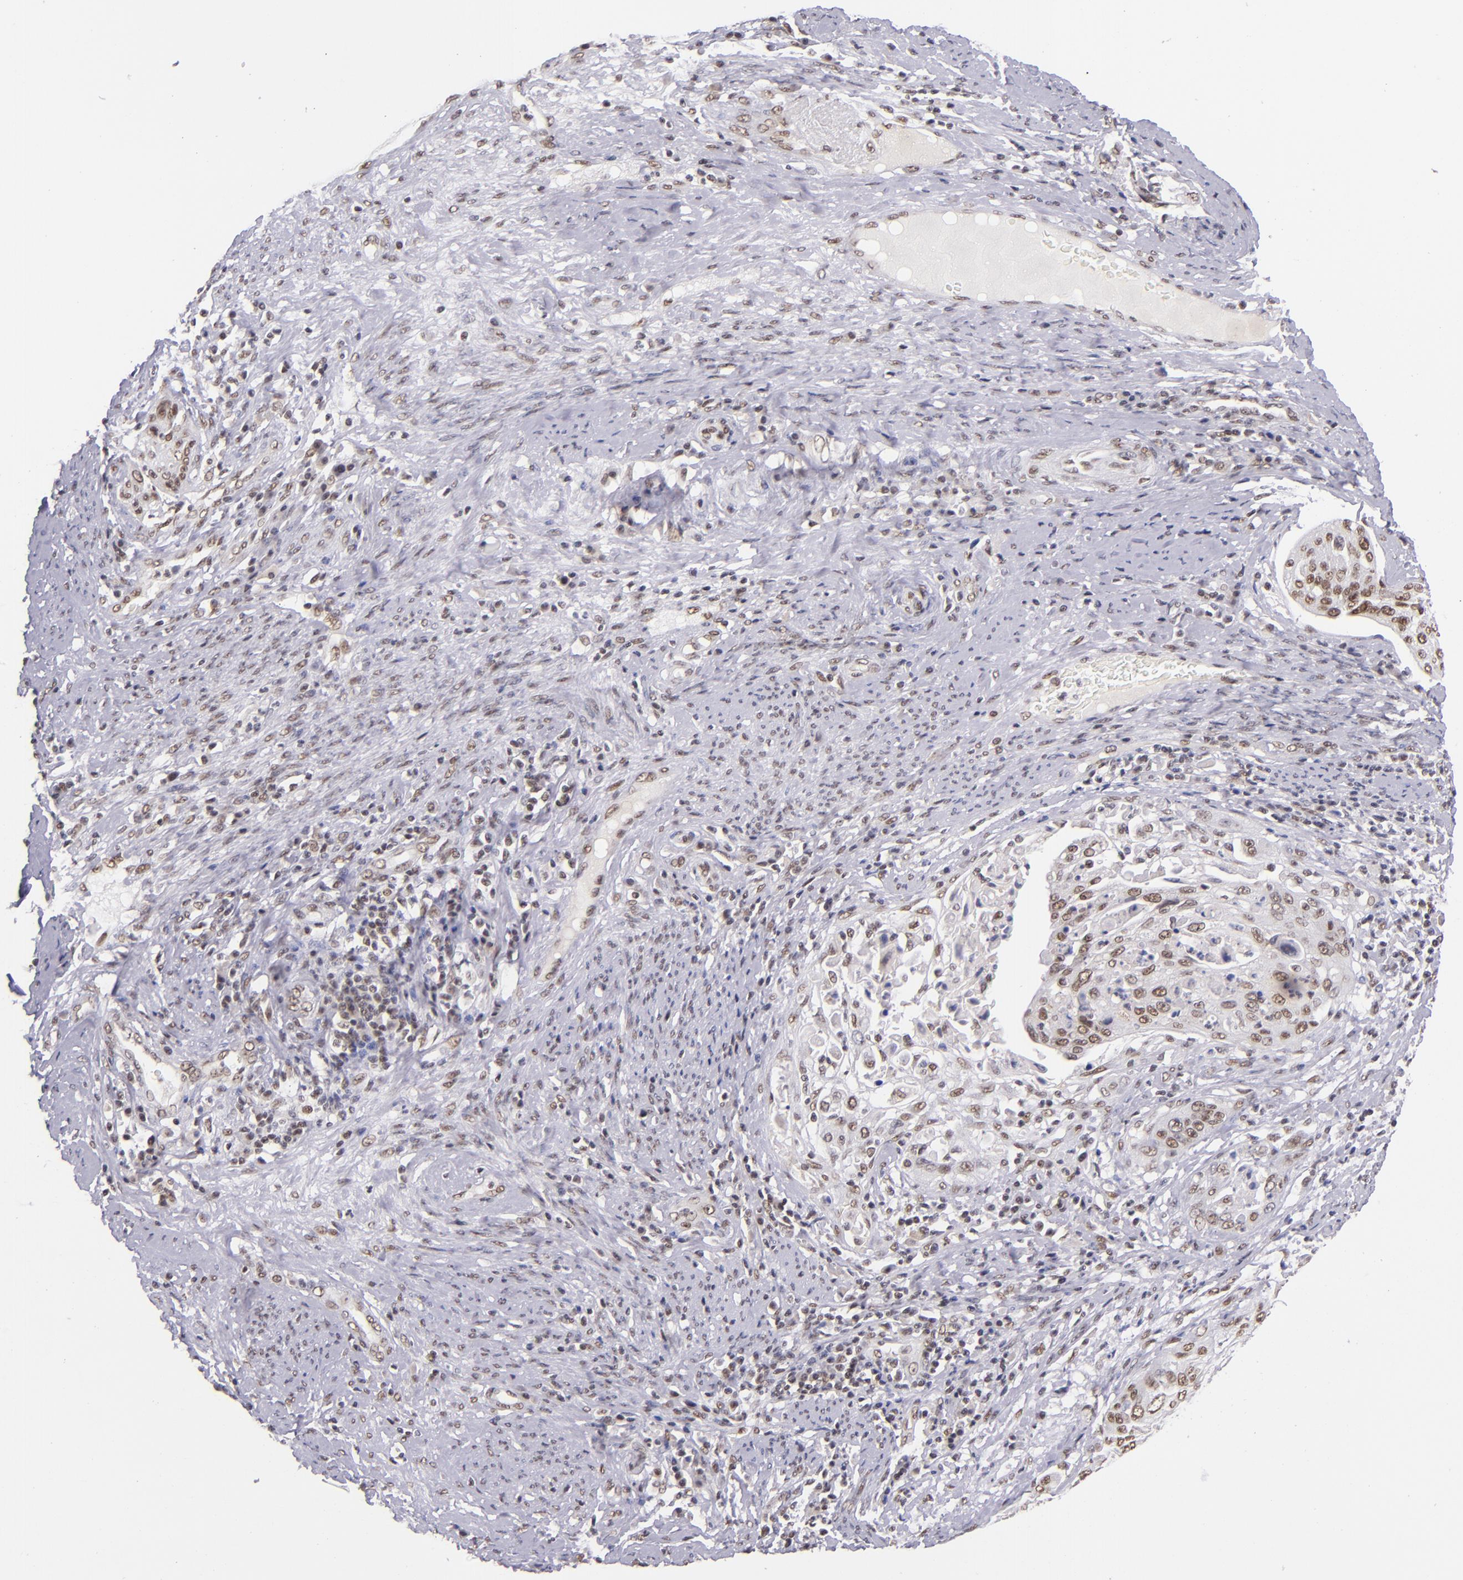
{"staining": {"intensity": "weak", "quantity": ">75%", "location": "nuclear"}, "tissue": "cervical cancer", "cell_type": "Tumor cells", "image_type": "cancer", "snomed": [{"axis": "morphology", "description": "Squamous cell carcinoma, NOS"}, {"axis": "topography", "description": "Cervix"}], "caption": "This photomicrograph demonstrates IHC staining of human cervical cancer (squamous cell carcinoma), with low weak nuclear staining in about >75% of tumor cells.", "gene": "ZNF148", "patient": {"sex": "female", "age": 41}}